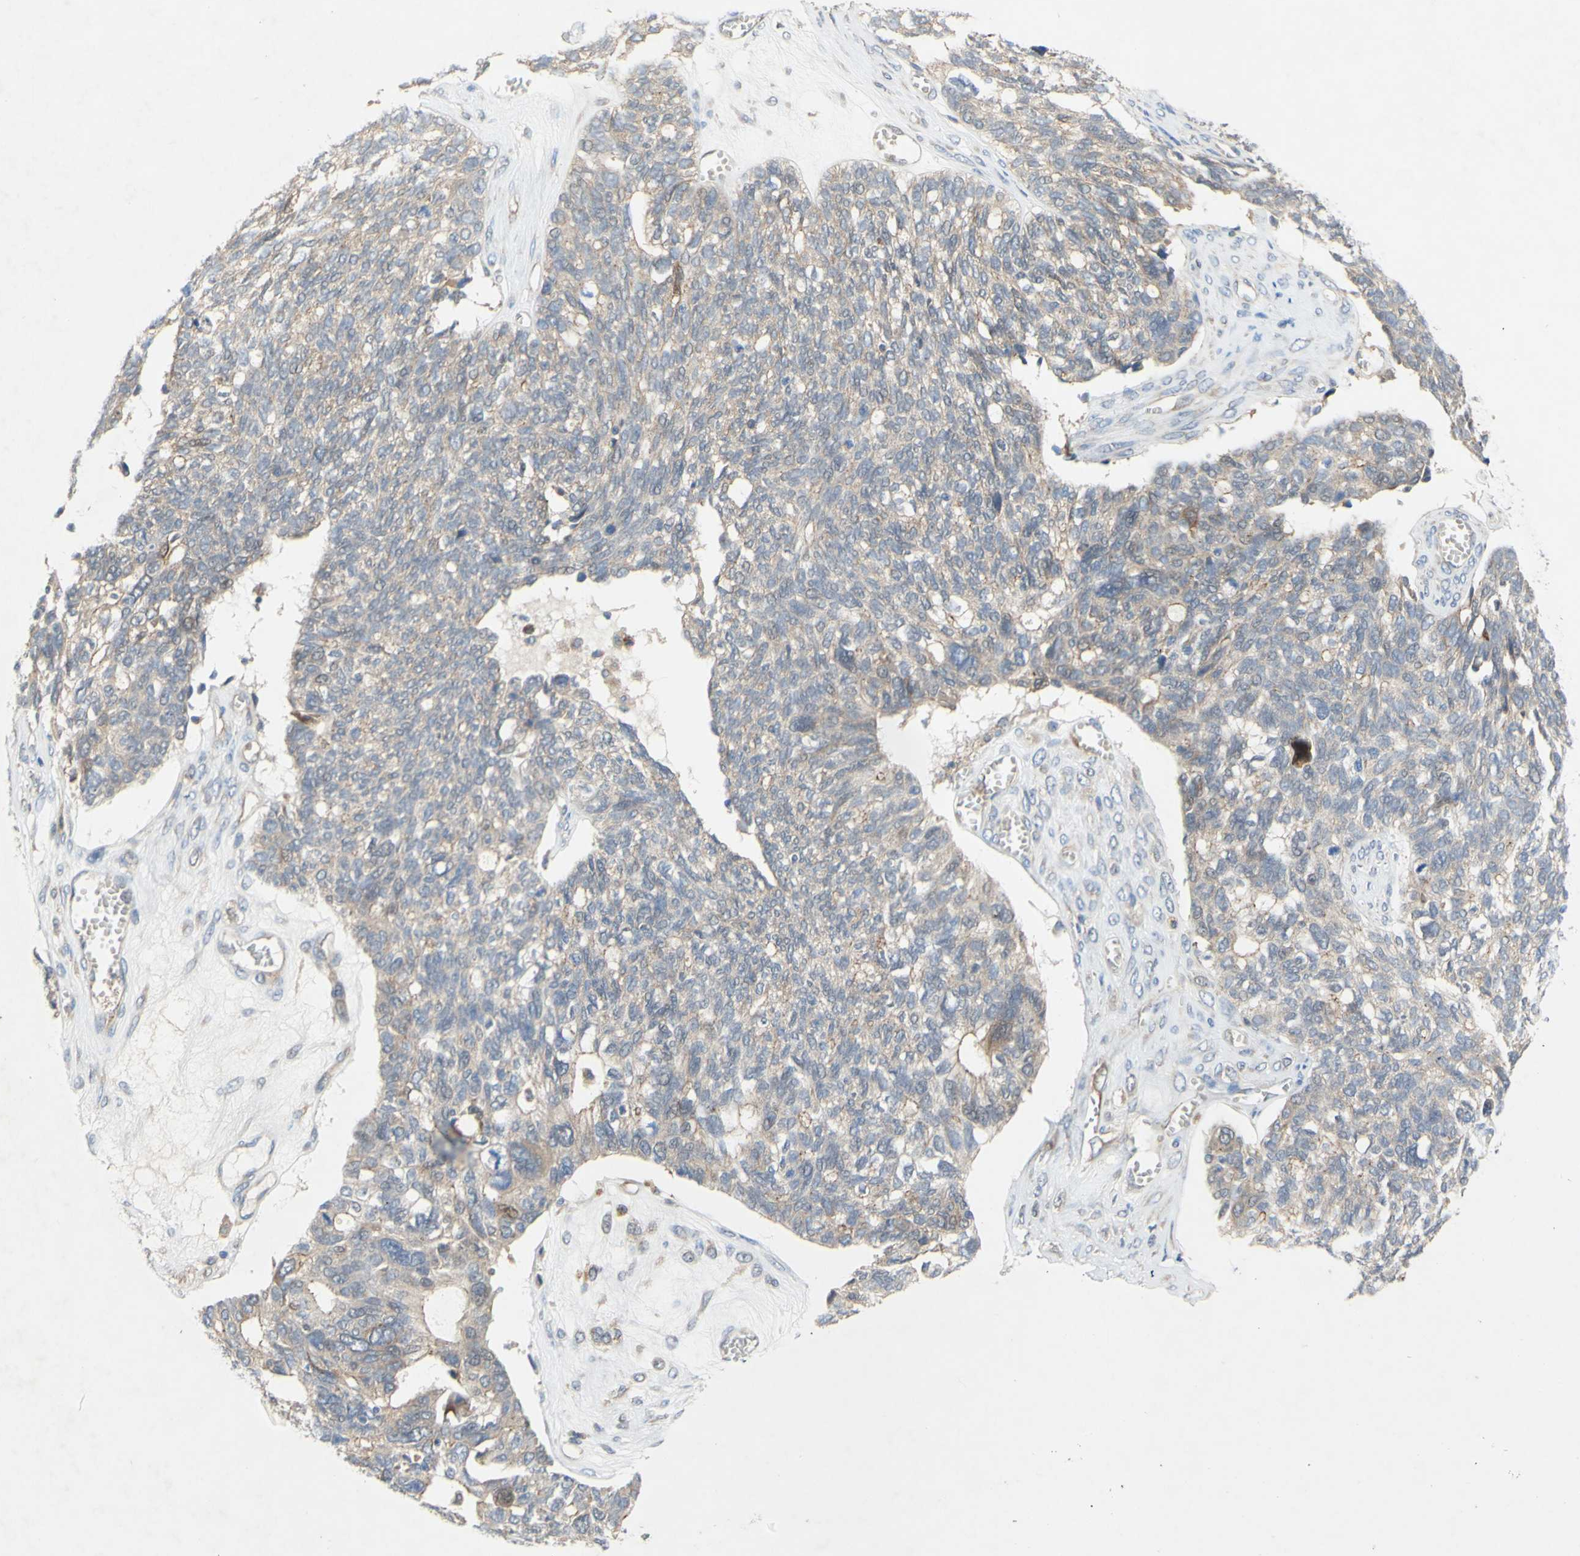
{"staining": {"intensity": "weak", "quantity": ">75%", "location": "cytoplasmic/membranous"}, "tissue": "ovarian cancer", "cell_type": "Tumor cells", "image_type": "cancer", "snomed": [{"axis": "morphology", "description": "Cystadenocarcinoma, serous, NOS"}, {"axis": "topography", "description": "Ovary"}], "caption": "Weak cytoplasmic/membranous staining is appreciated in approximately >75% of tumor cells in ovarian cancer. (DAB IHC with brightfield microscopy, high magnification).", "gene": "PDGFB", "patient": {"sex": "female", "age": 79}}